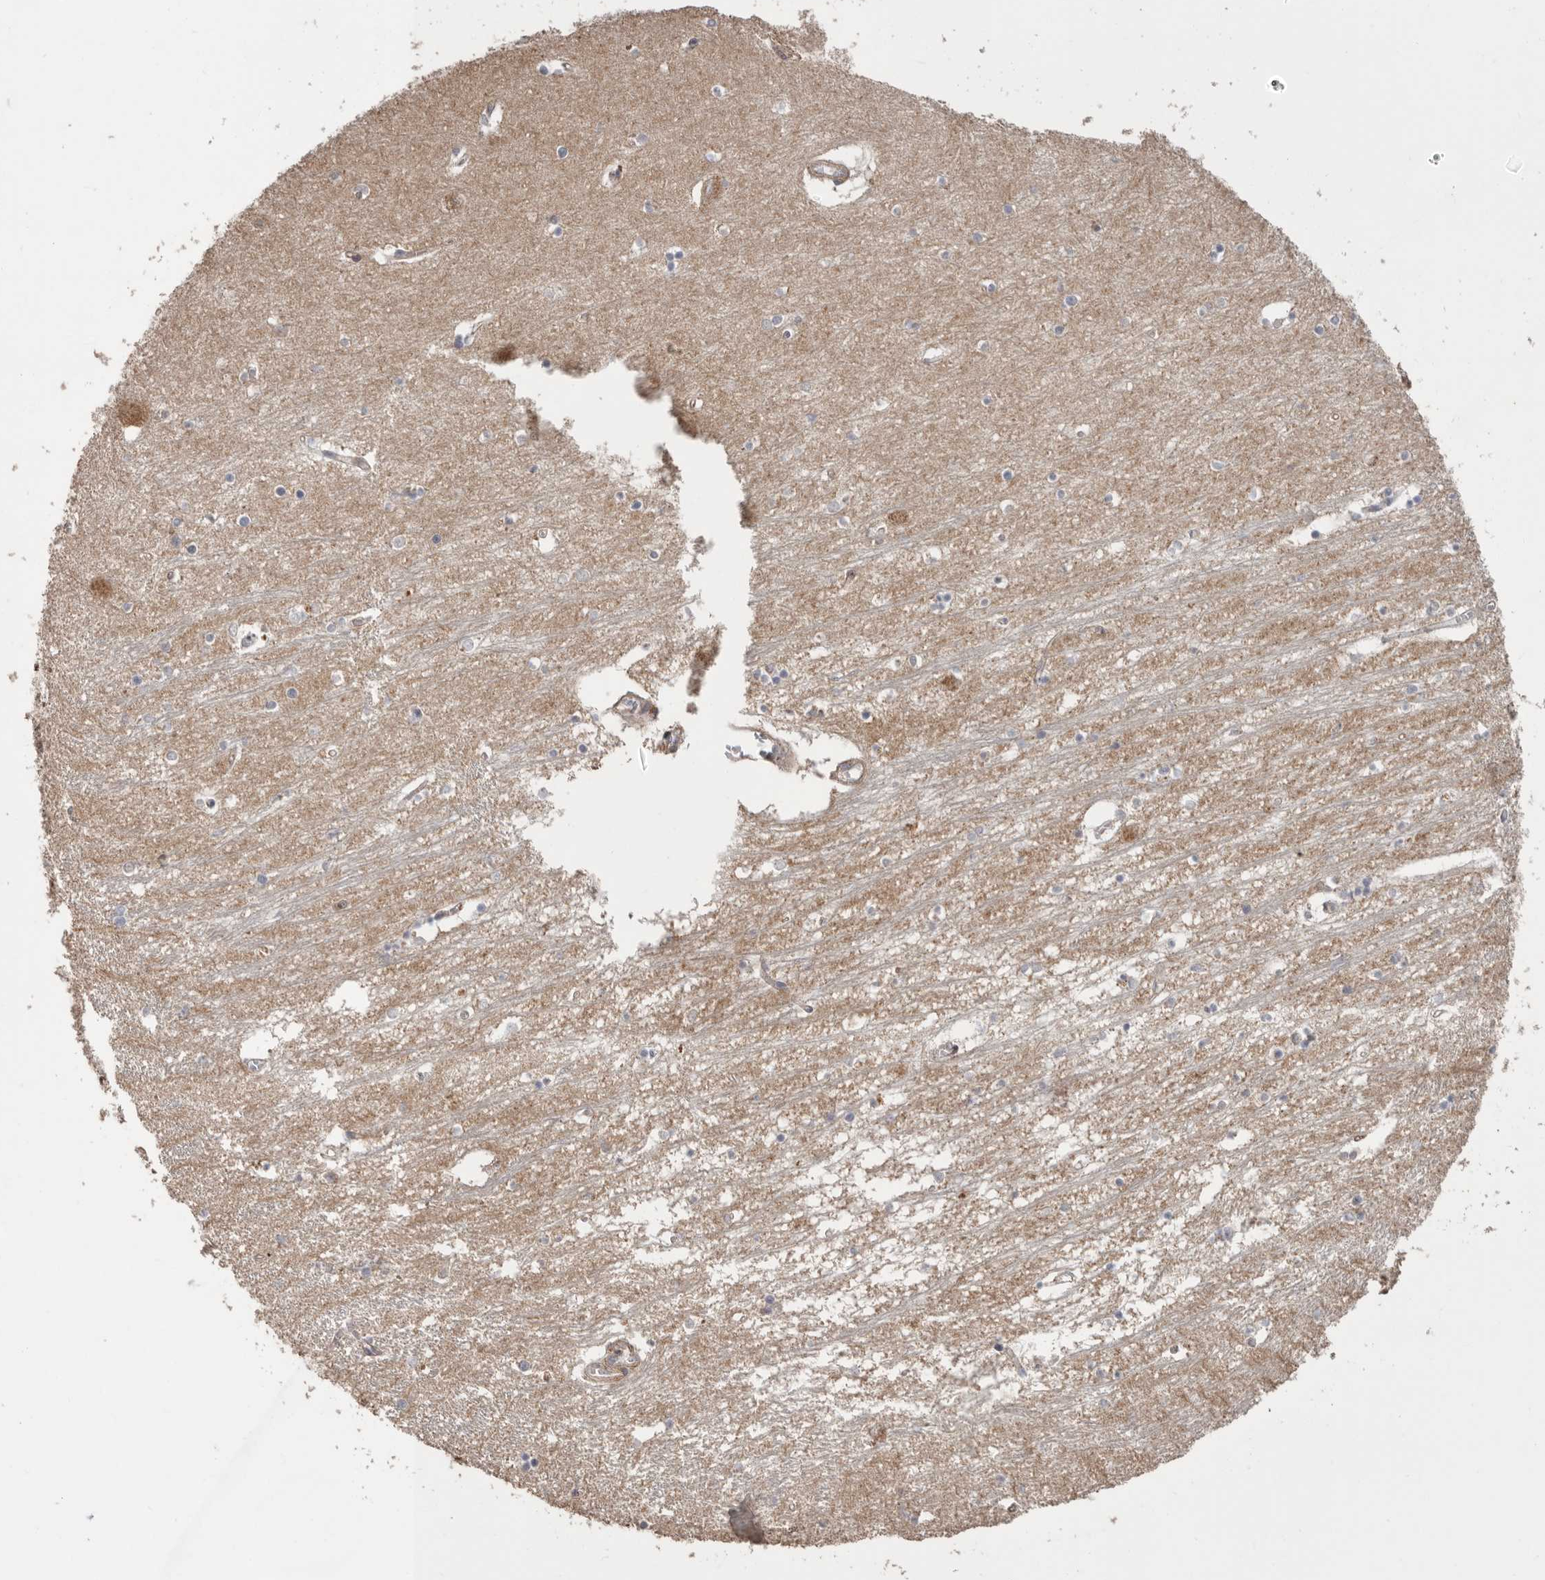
{"staining": {"intensity": "moderate", "quantity": "<25%", "location": "cytoplasmic/membranous"}, "tissue": "hippocampus", "cell_type": "Glial cells", "image_type": "normal", "snomed": [{"axis": "morphology", "description": "Normal tissue, NOS"}, {"axis": "topography", "description": "Hippocampus"}], "caption": "Immunohistochemistry (IHC) of normal hippocampus reveals low levels of moderate cytoplasmic/membranous staining in about <25% of glial cells. (Brightfield microscopy of DAB IHC at high magnification).", "gene": "PODXL2", "patient": {"sex": "male", "age": 70}}